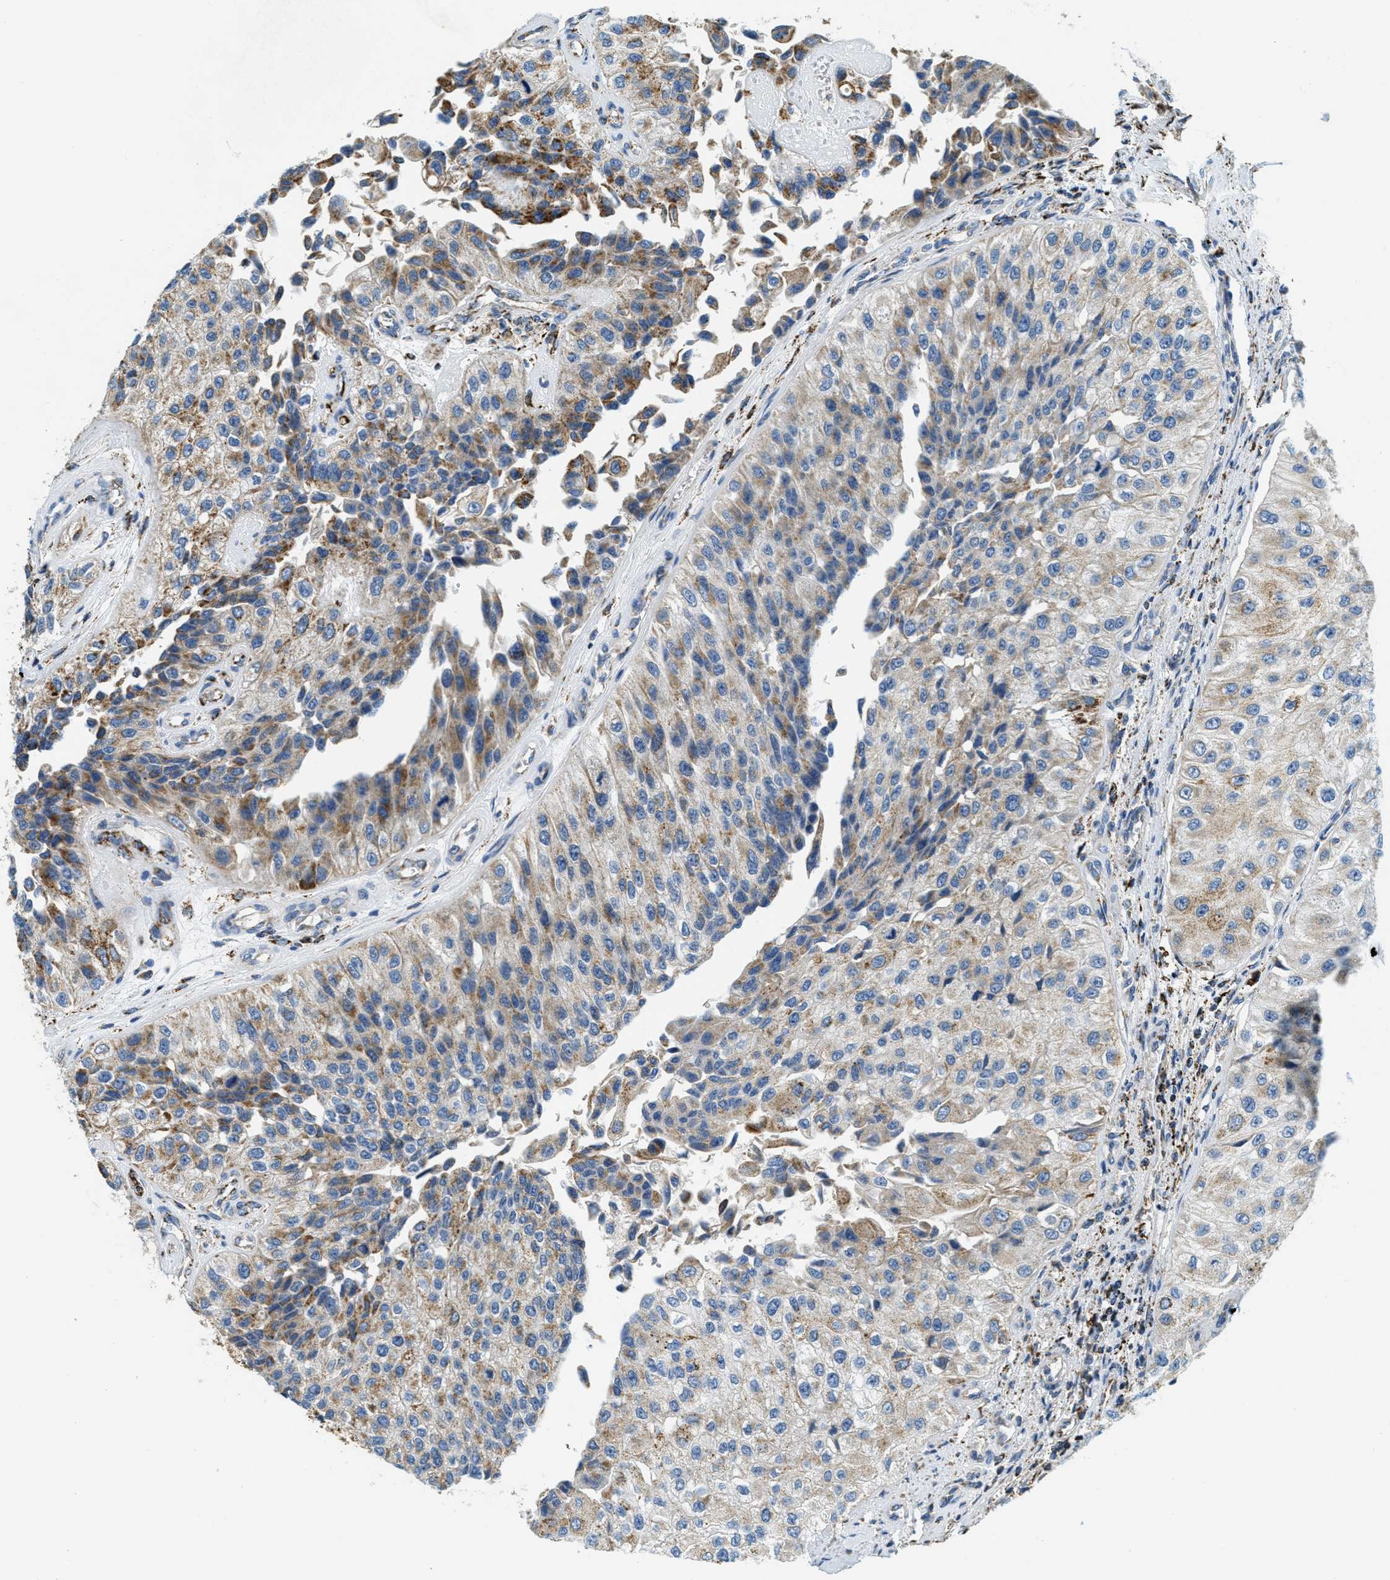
{"staining": {"intensity": "moderate", "quantity": "25%-75%", "location": "cytoplasmic/membranous"}, "tissue": "urothelial cancer", "cell_type": "Tumor cells", "image_type": "cancer", "snomed": [{"axis": "morphology", "description": "Urothelial carcinoma, High grade"}, {"axis": "topography", "description": "Kidney"}, {"axis": "topography", "description": "Urinary bladder"}], "caption": "Brown immunohistochemical staining in human urothelial cancer exhibits moderate cytoplasmic/membranous expression in approximately 25%-75% of tumor cells.", "gene": "HLCS", "patient": {"sex": "male", "age": 77}}